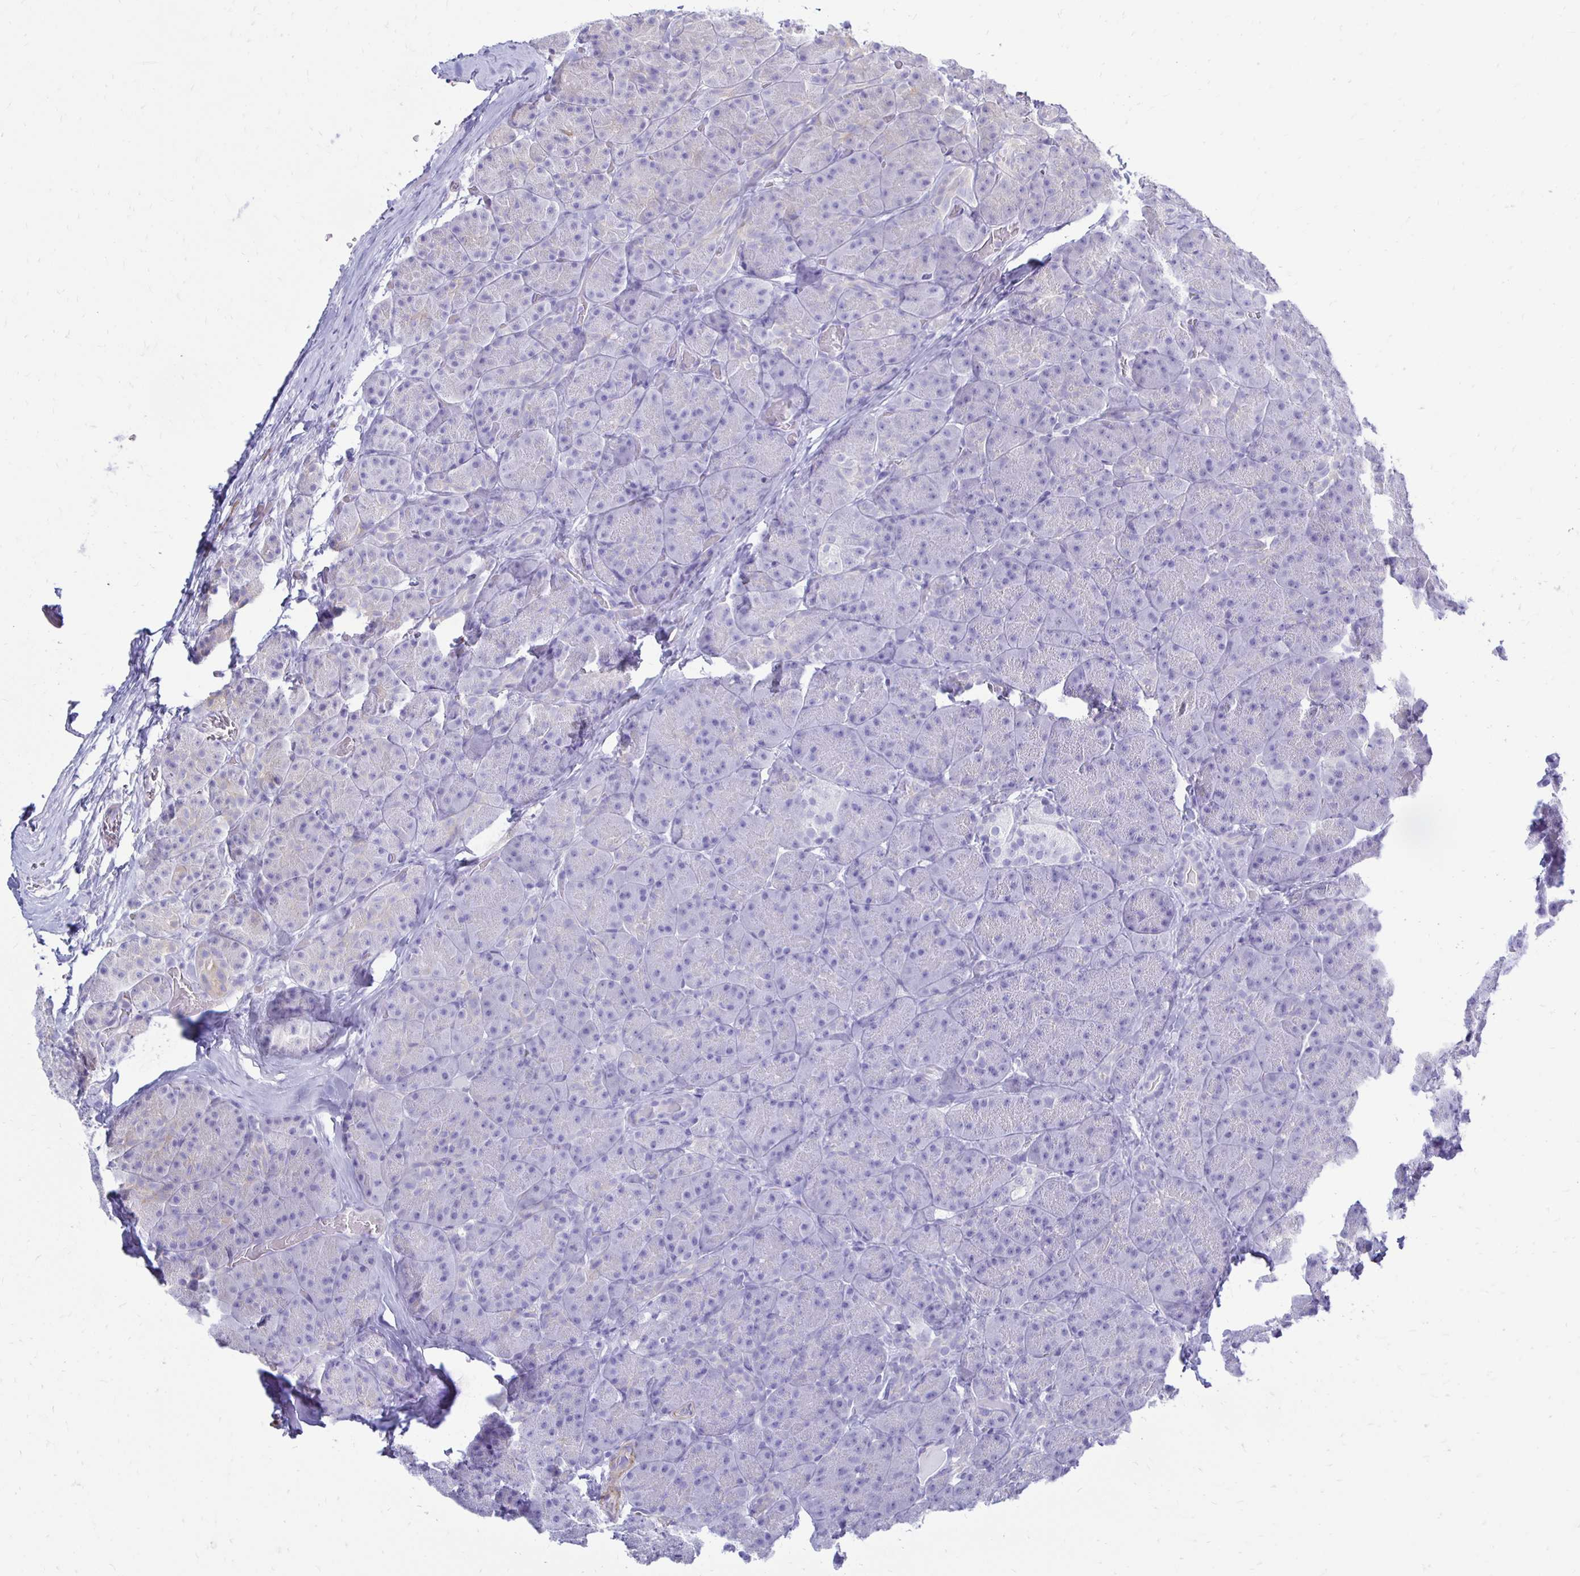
{"staining": {"intensity": "negative", "quantity": "none", "location": "none"}, "tissue": "pancreas", "cell_type": "Exocrine glandular cells", "image_type": "normal", "snomed": [{"axis": "morphology", "description": "Normal tissue, NOS"}, {"axis": "topography", "description": "Pancreas"}], "caption": "Immunohistochemistry of benign pancreas shows no staining in exocrine glandular cells.", "gene": "CTPS1", "patient": {"sex": "male", "age": 57}}